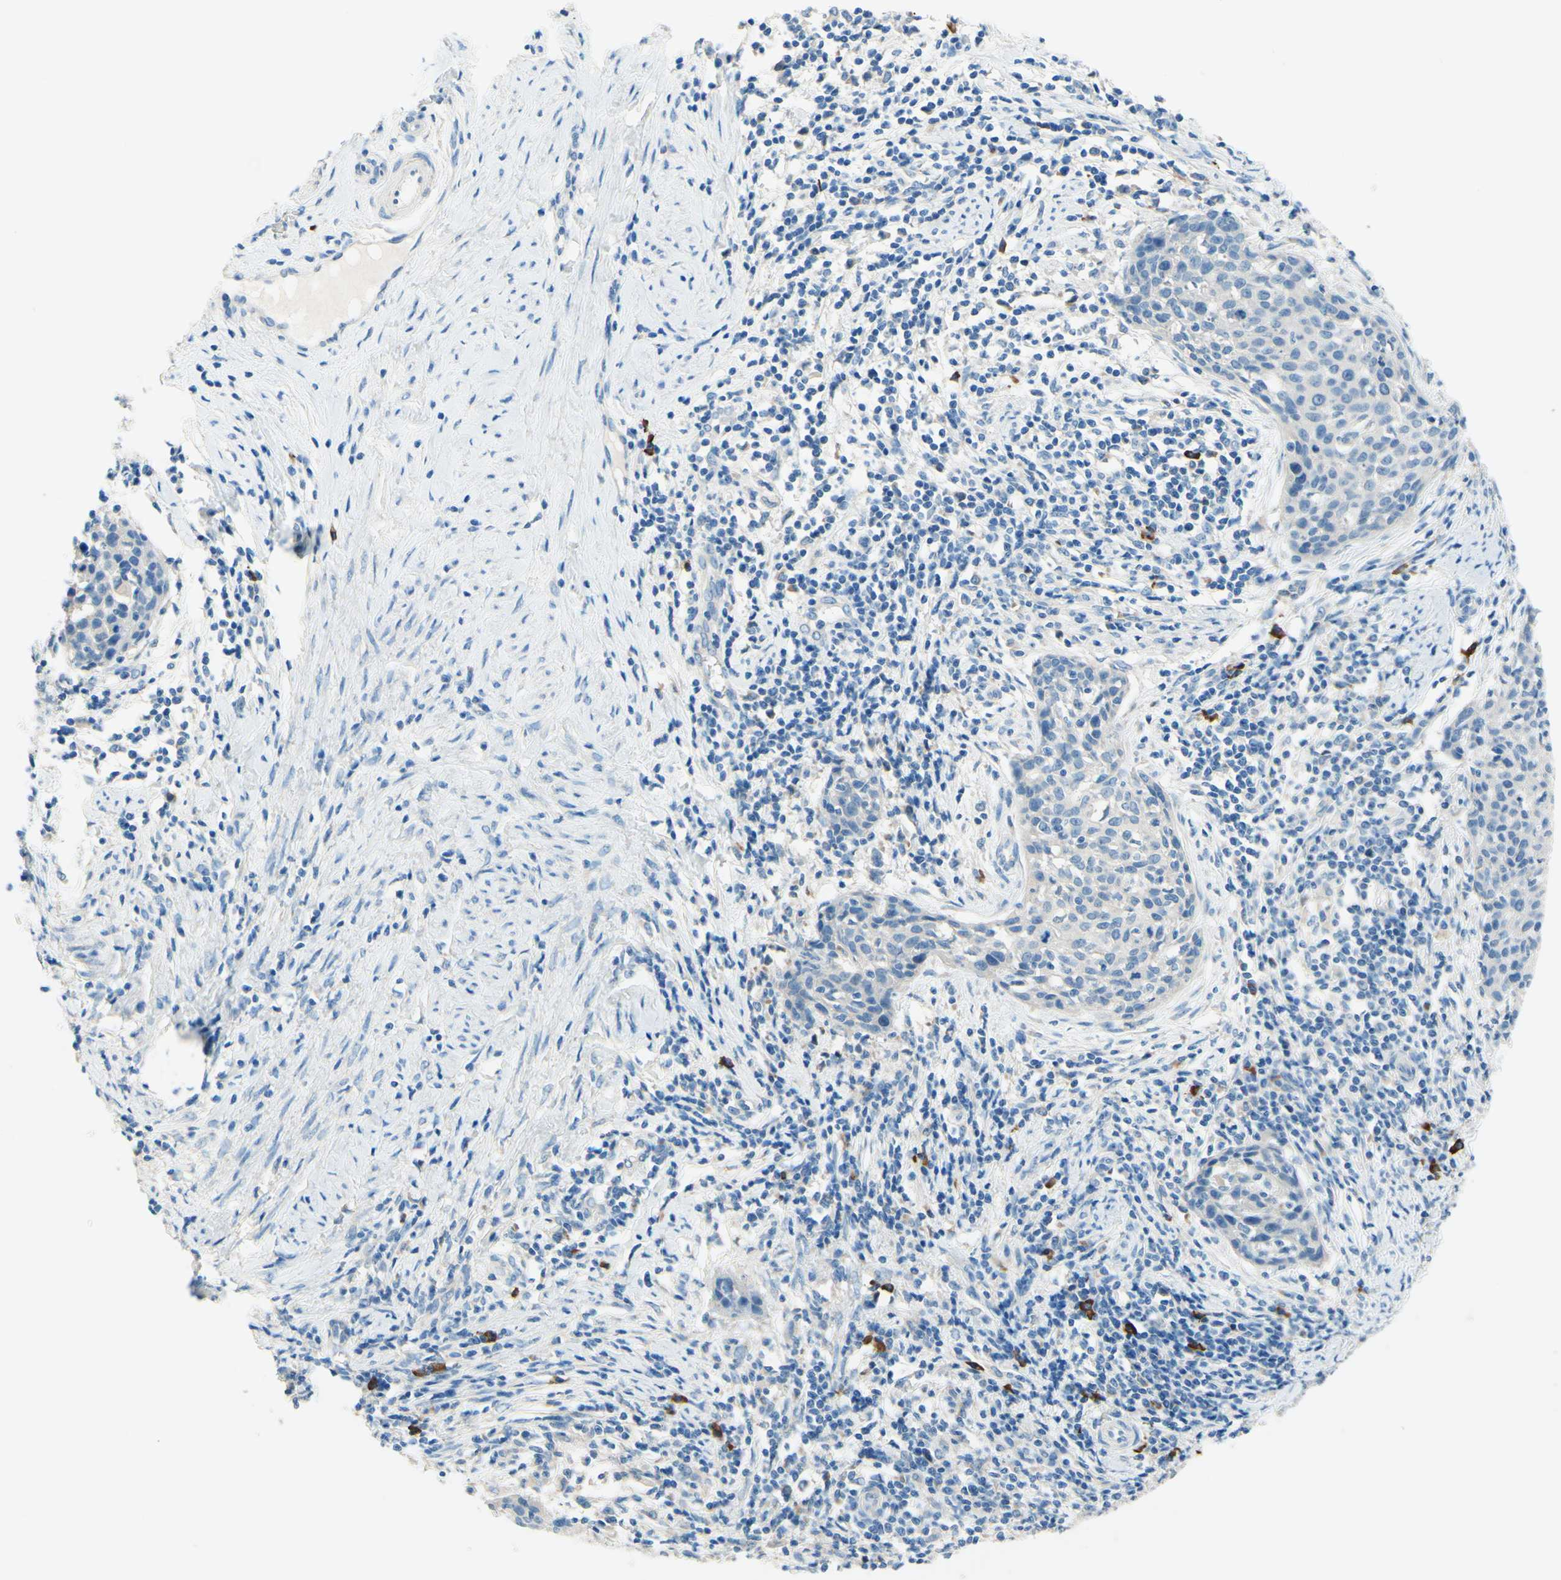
{"staining": {"intensity": "negative", "quantity": "none", "location": "none"}, "tissue": "cervical cancer", "cell_type": "Tumor cells", "image_type": "cancer", "snomed": [{"axis": "morphology", "description": "Squamous cell carcinoma, NOS"}, {"axis": "topography", "description": "Cervix"}], "caption": "IHC image of neoplastic tissue: squamous cell carcinoma (cervical) stained with DAB (3,3'-diaminobenzidine) demonstrates no significant protein positivity in tumor cells. Nuclei are stained in blue.", "gene": "PASD1", "patient": {"sex": "female", "age": 38}}